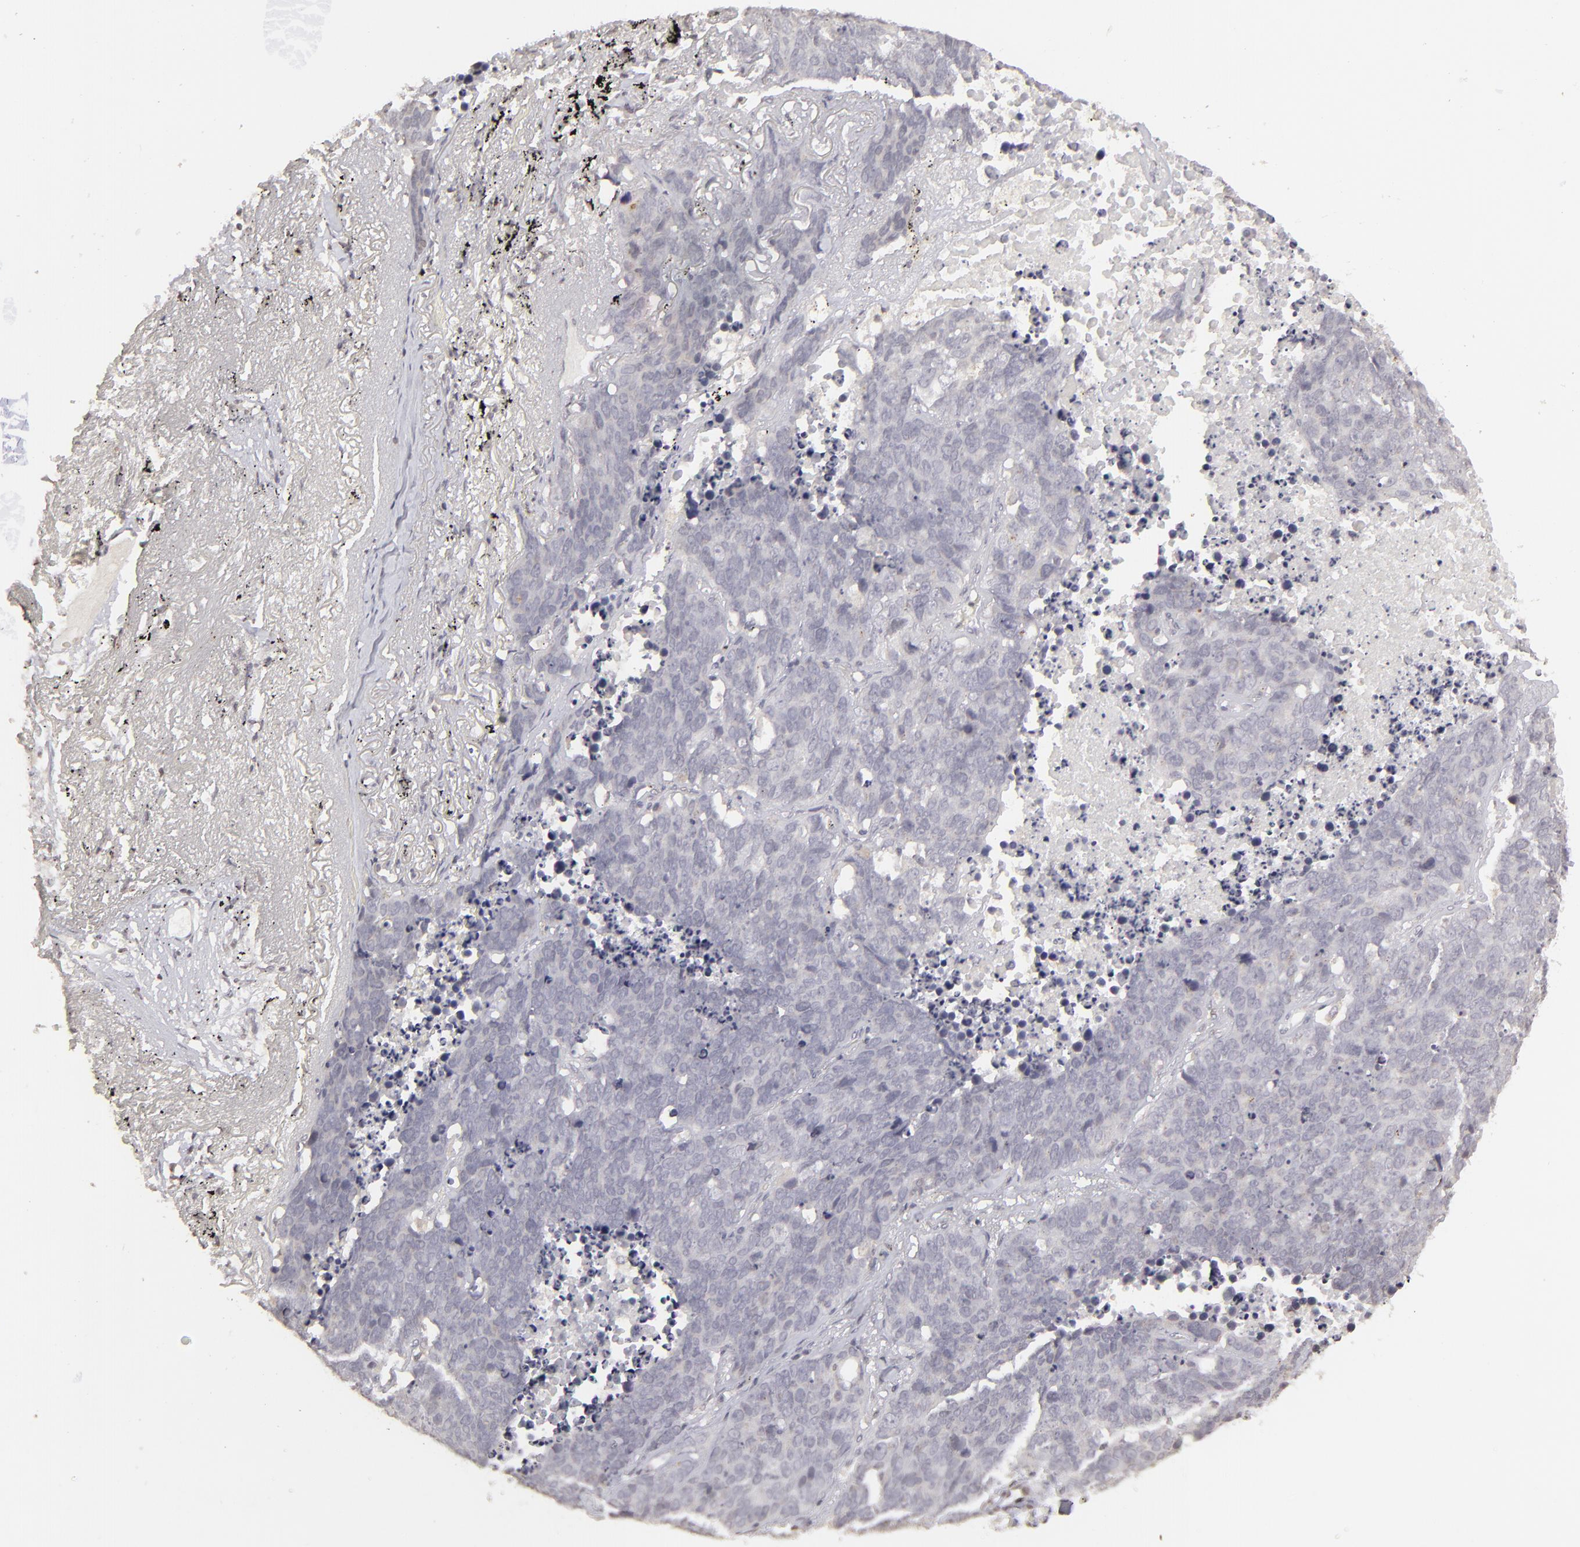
{"staining": {"intensity": "negative", "quantity": "none", "location": "none"}, "tissue": "lung cancer", "cell_type": "Tumor cells", "image_type": "cancer", "snomed": [{"axis": "morphology", "description": "Carcinoid, malignant, NOS"}, {"axis": "topography", "description": "Lung"}], "caption": "Tumor cells show no significant staining in lung cancer (malignant carcinoid). (Immunohistochemistry (ihc), brightfield microscopy, high magnification).", "gene": "CLDN2", "patient": {"sex": "male", "age": 60}}